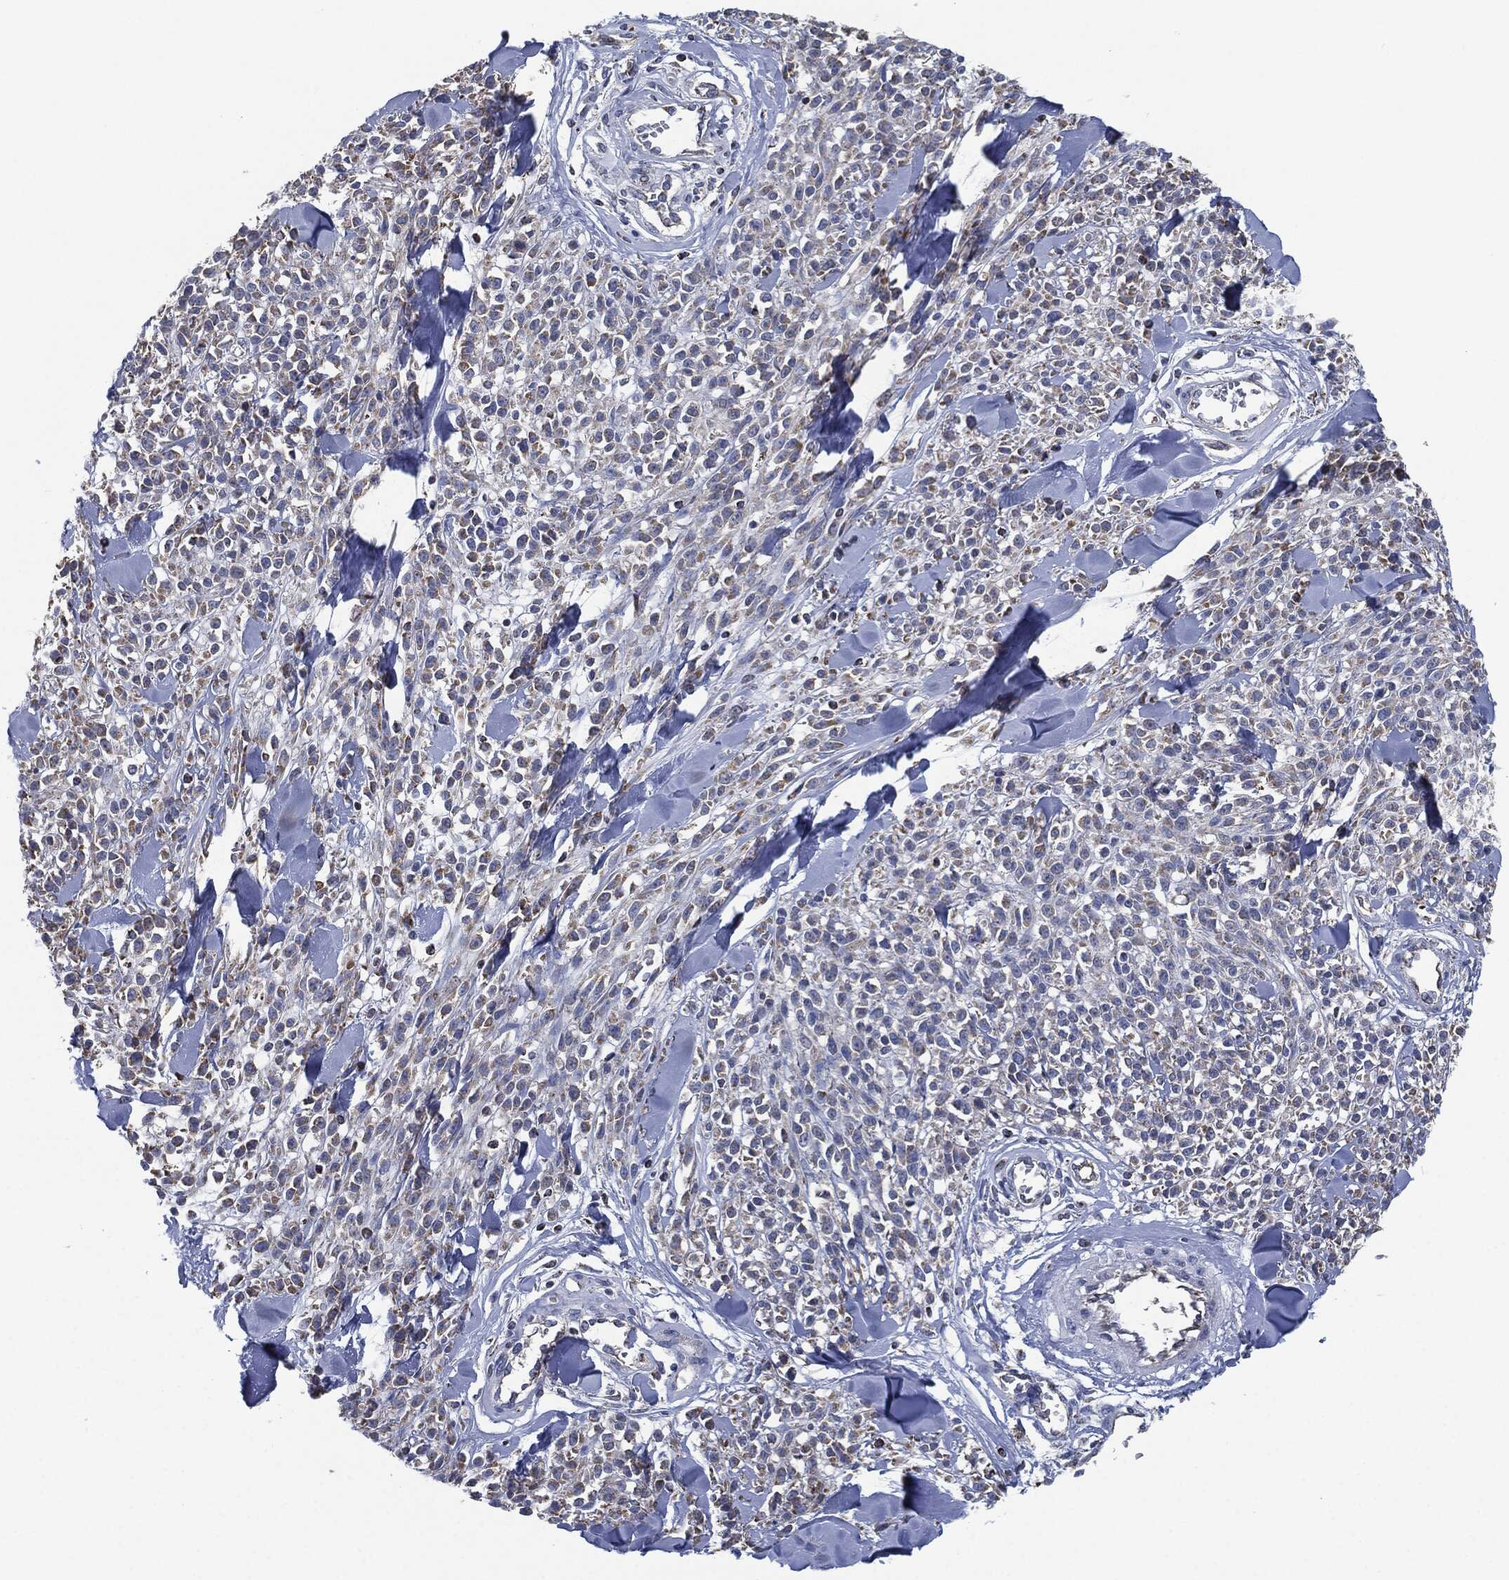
{"staining": {"intensity": "negative", "quantity": "none", "location": "none"}, "tissue": "melanoma", "cell_type": "Tumor cells", "image_type": "cancer", "snomed": [{"axis": "morphology", "description": "Malignant melanoma, NOS"}, {"axis": "topography", "description": "Skin"}, {"axis": "topography", "description": "Skin of trunk"}], "caption": "The photomicrograph demonstrates no staining of tumor cells in melanoma.", "gene": "SHROOM2", "patient": {"sex": "male", "age": 74}}